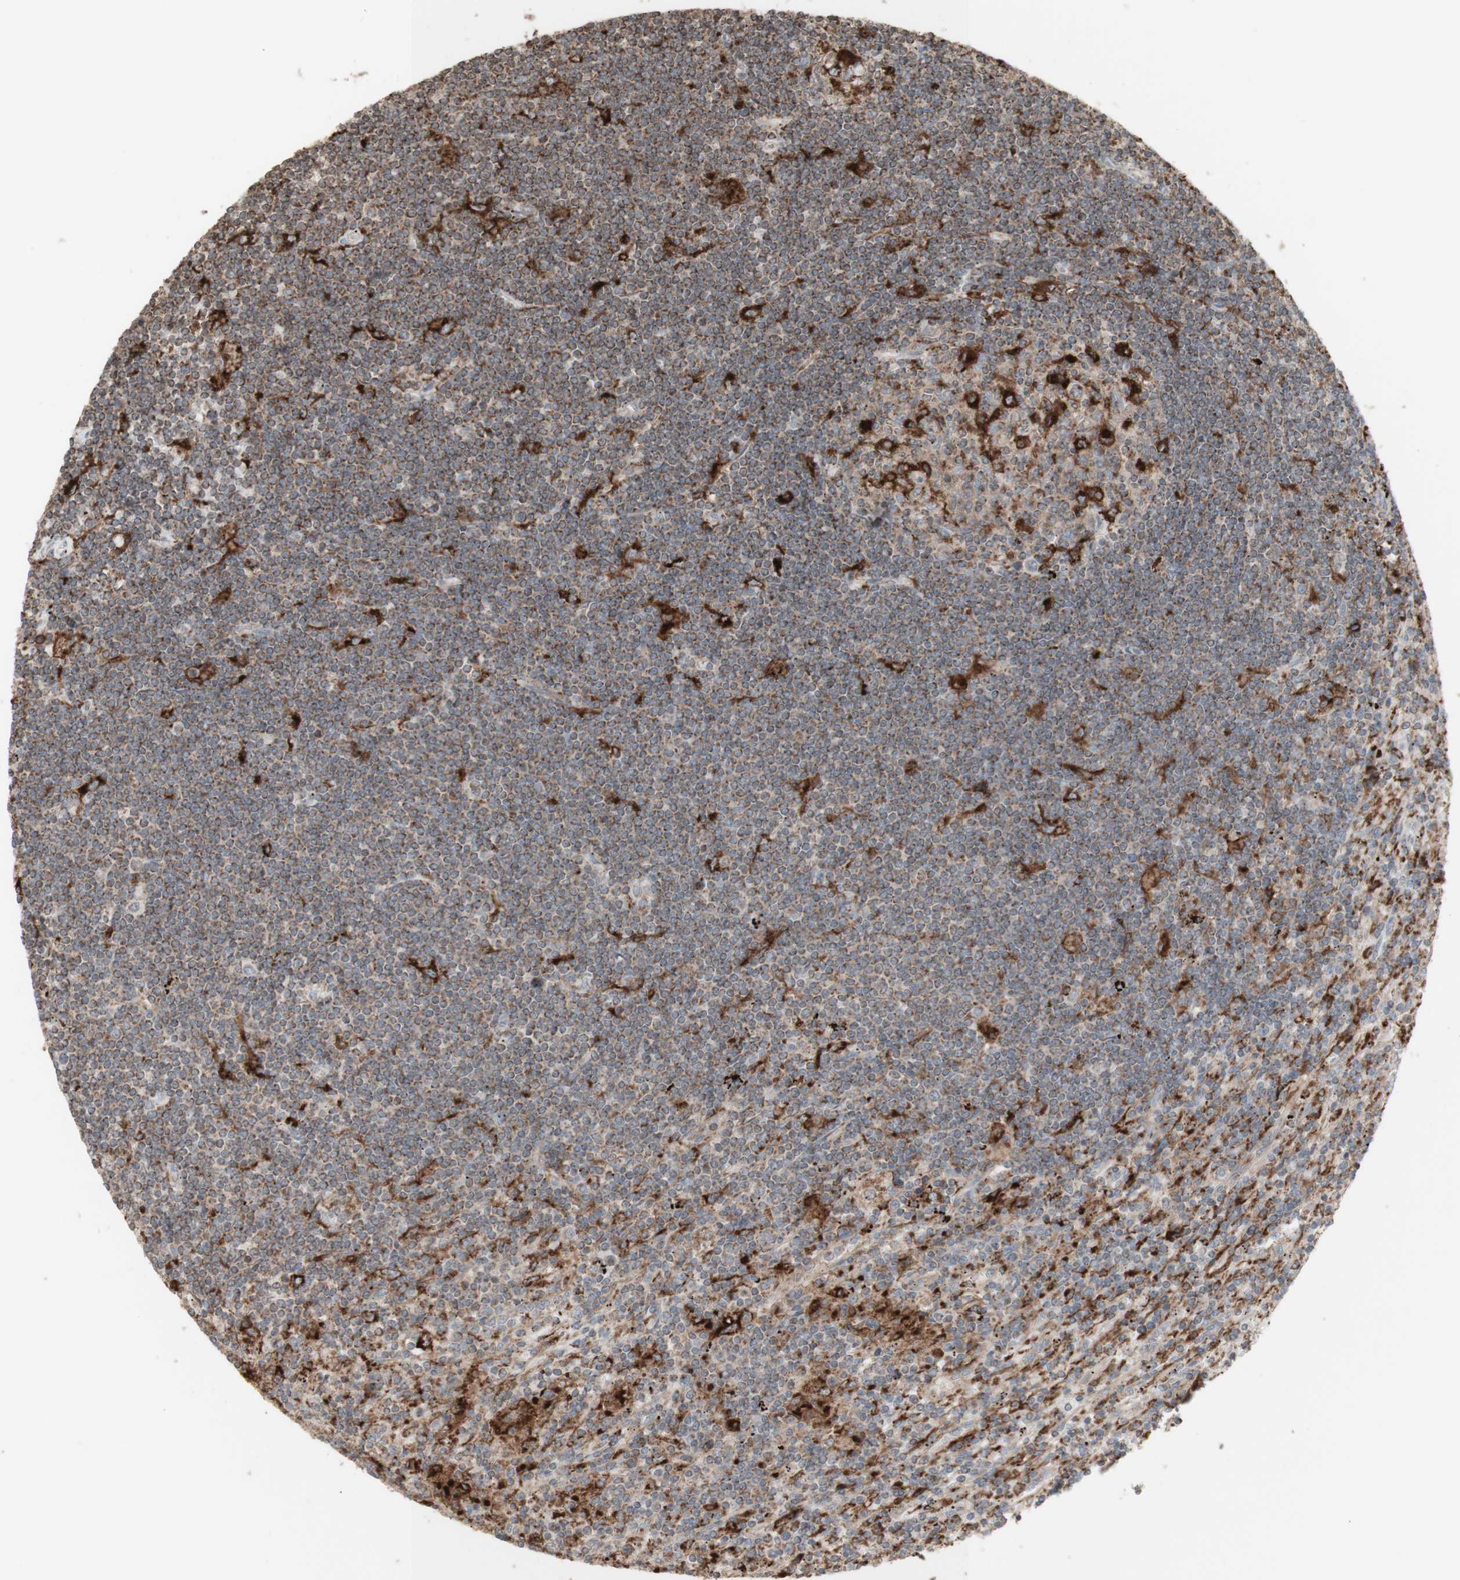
{"staining": {"intensity": "moderate", "quantity": "25%-75%", "location": "cytoplasmic/membranous"}, "tissue": "lymphoma", "cell_type": "Tumor cells", "image_type": "cancer", "snomed": [{"axis": "morphology", "description": "Malignant lymphoma, non-Hodgkin's type, Low grade"}, {"axis": "topography", "description": "Spleen"}], "caption": "Tumor cells display moderate cytoplasmic/membranous expression in about 25%-75% of cells in low-grade malignant lymphoma, non-Hodgkin's type.", "gene": "ATP6V1E1", "patient": {"sex": "male", "age": 76}}